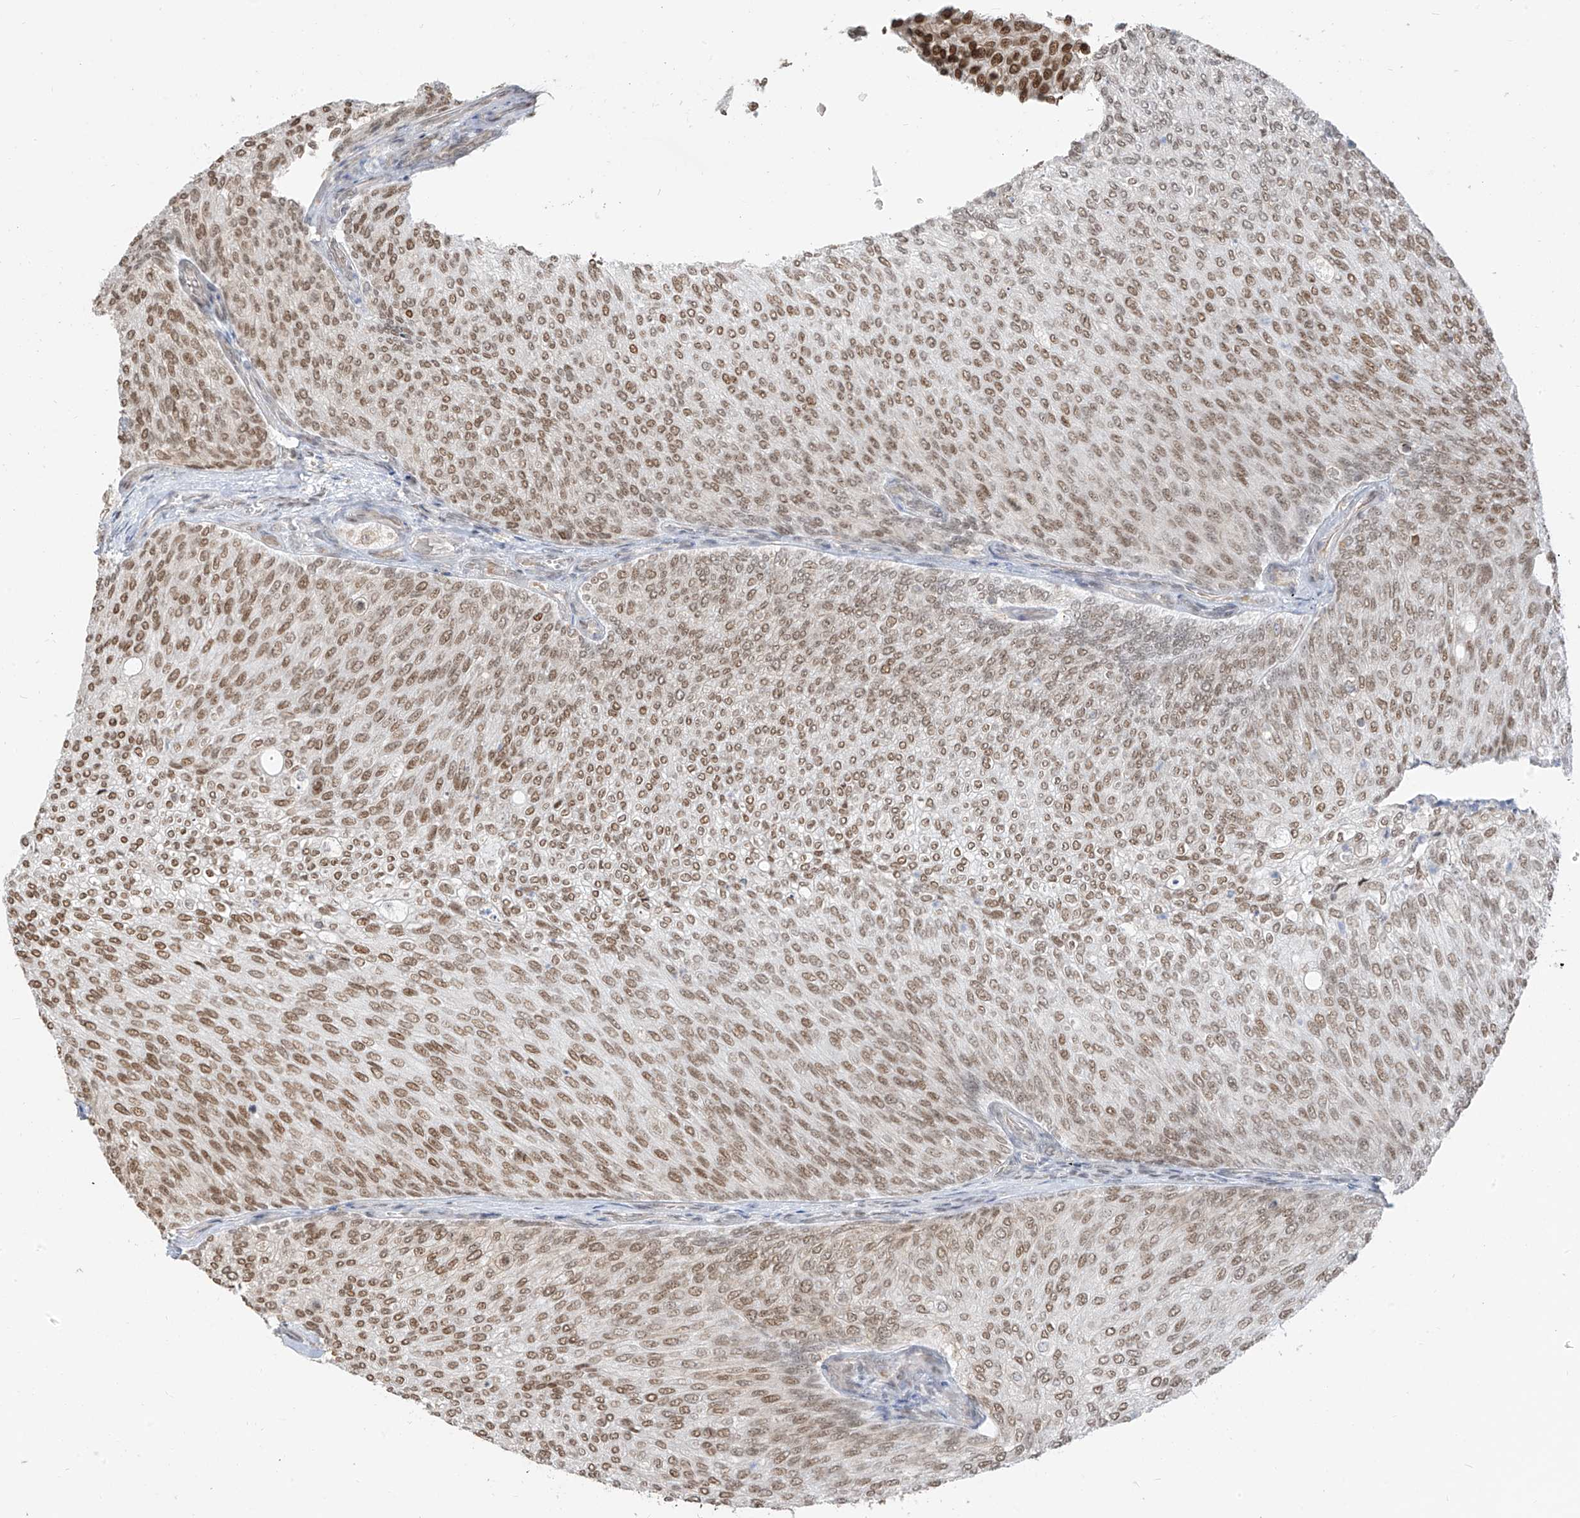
{"staining": {"intensity": "moderate", "quantity": ">75%", "location": "nuclear"}, "tissue": "urothelial cancer", "cell_type": "Tumor cells", "image_type": "cancer", "snomed": [{"axis": "morphology", "description": "Urothelial carcinoma, Low grade"}, {"axis": "topography", "description": "Urinary bladder"}], "caption": "This is an image of immunohistochemistry (IHC) staining of urothelial cancer, which shows moderate positivity in the nuclear of tumor cells.", "gene": "ZMYM2", "patient": {"sex": "female", "age": 79}}